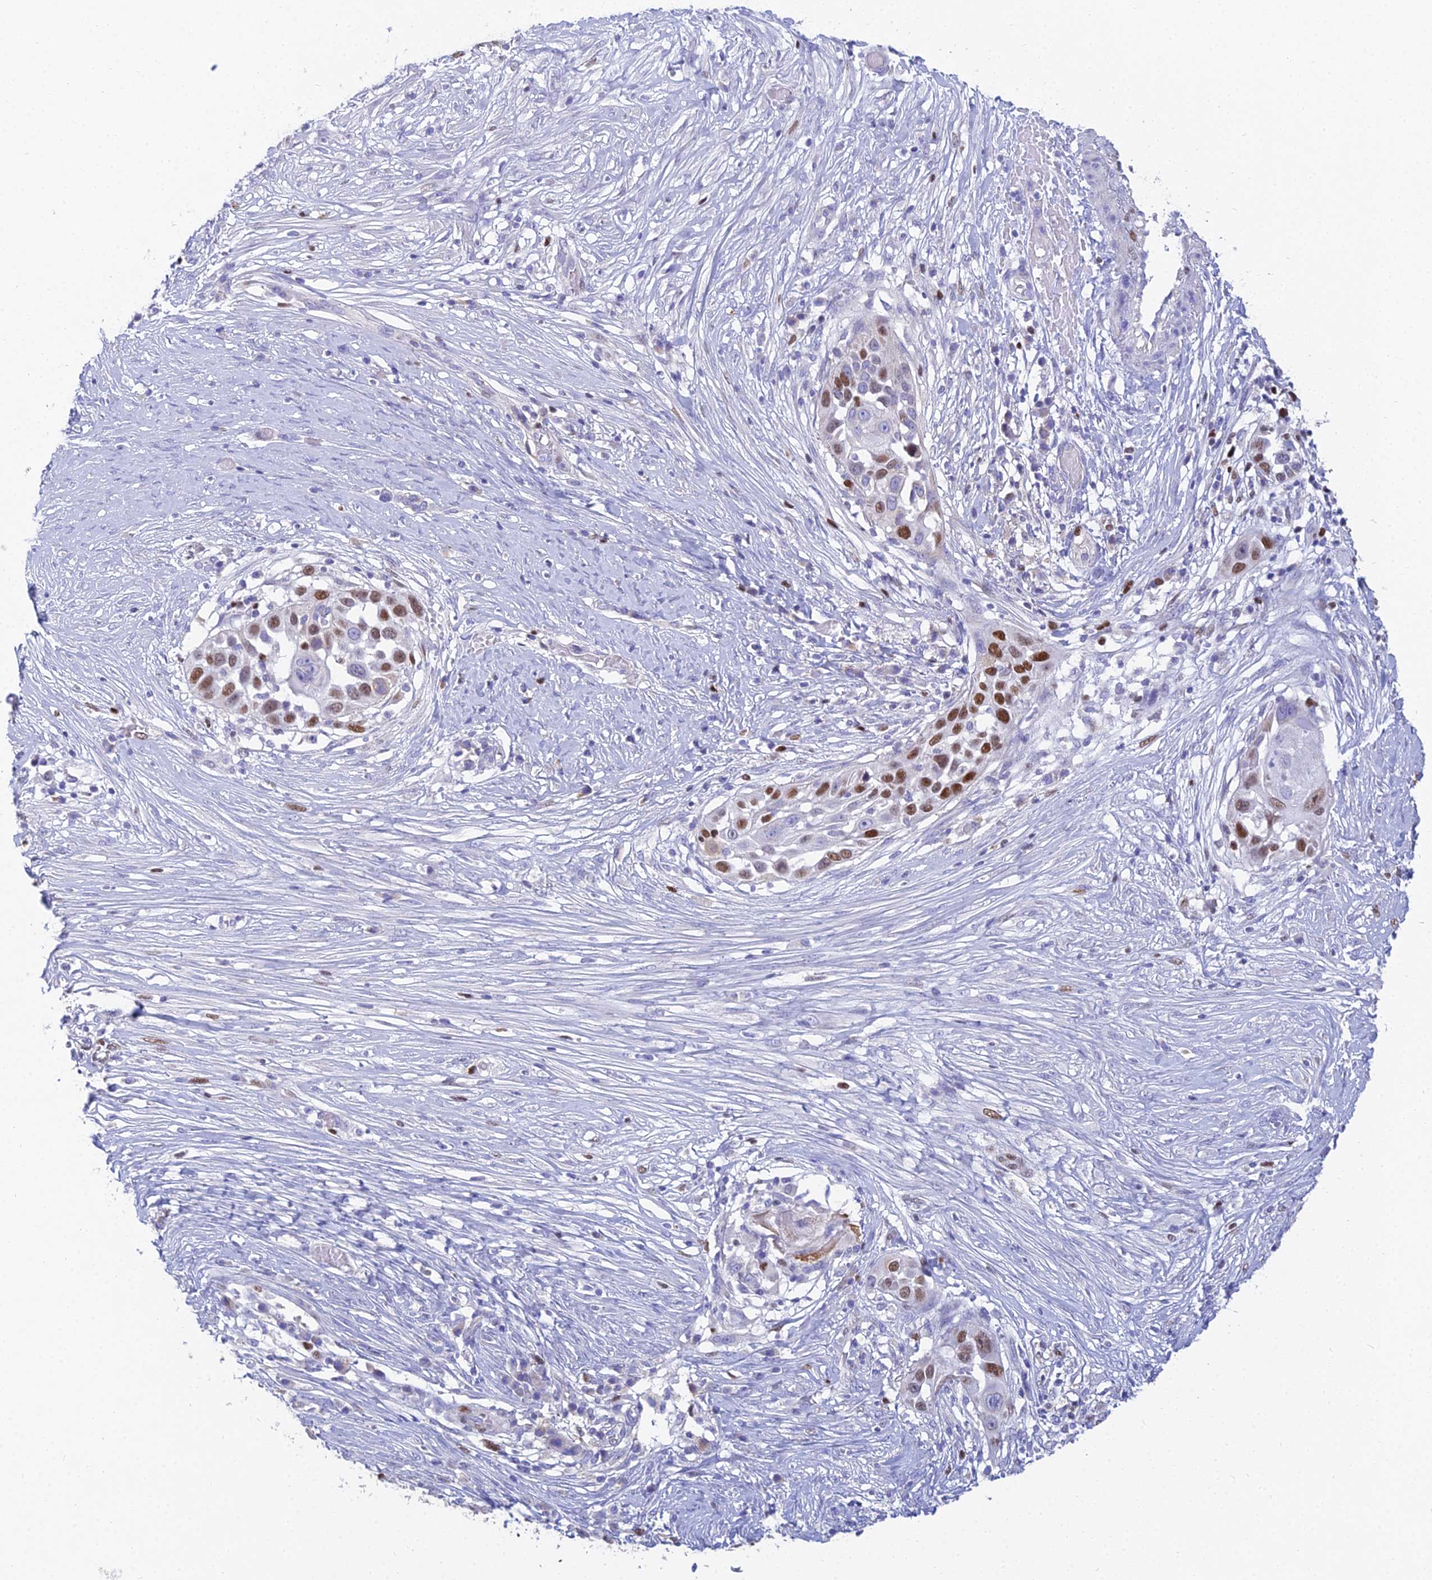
{"staining": {"intensity": "strong", "quantity": "<25%", "location": "nuclear"}, "tissue": "skin cancer", "cell_type": "Tumor cells", "image_type": "cancer", "snomed": [{"axis": "morphology", "description": "Squamous cell carcinoma, NOS"}, {"axis": "topography", "description": "Skin"}], "caption": "High-power microscopy captured an immunohistochemistry image of skin cancer, revealing strong nuclear expression in about <25% of tumor cells. Immunohistochemistry stains the protein in brown and the nuclei are stained blue.", "gene": "MCM2", "patient": {"sex": "female", "age": 44}}